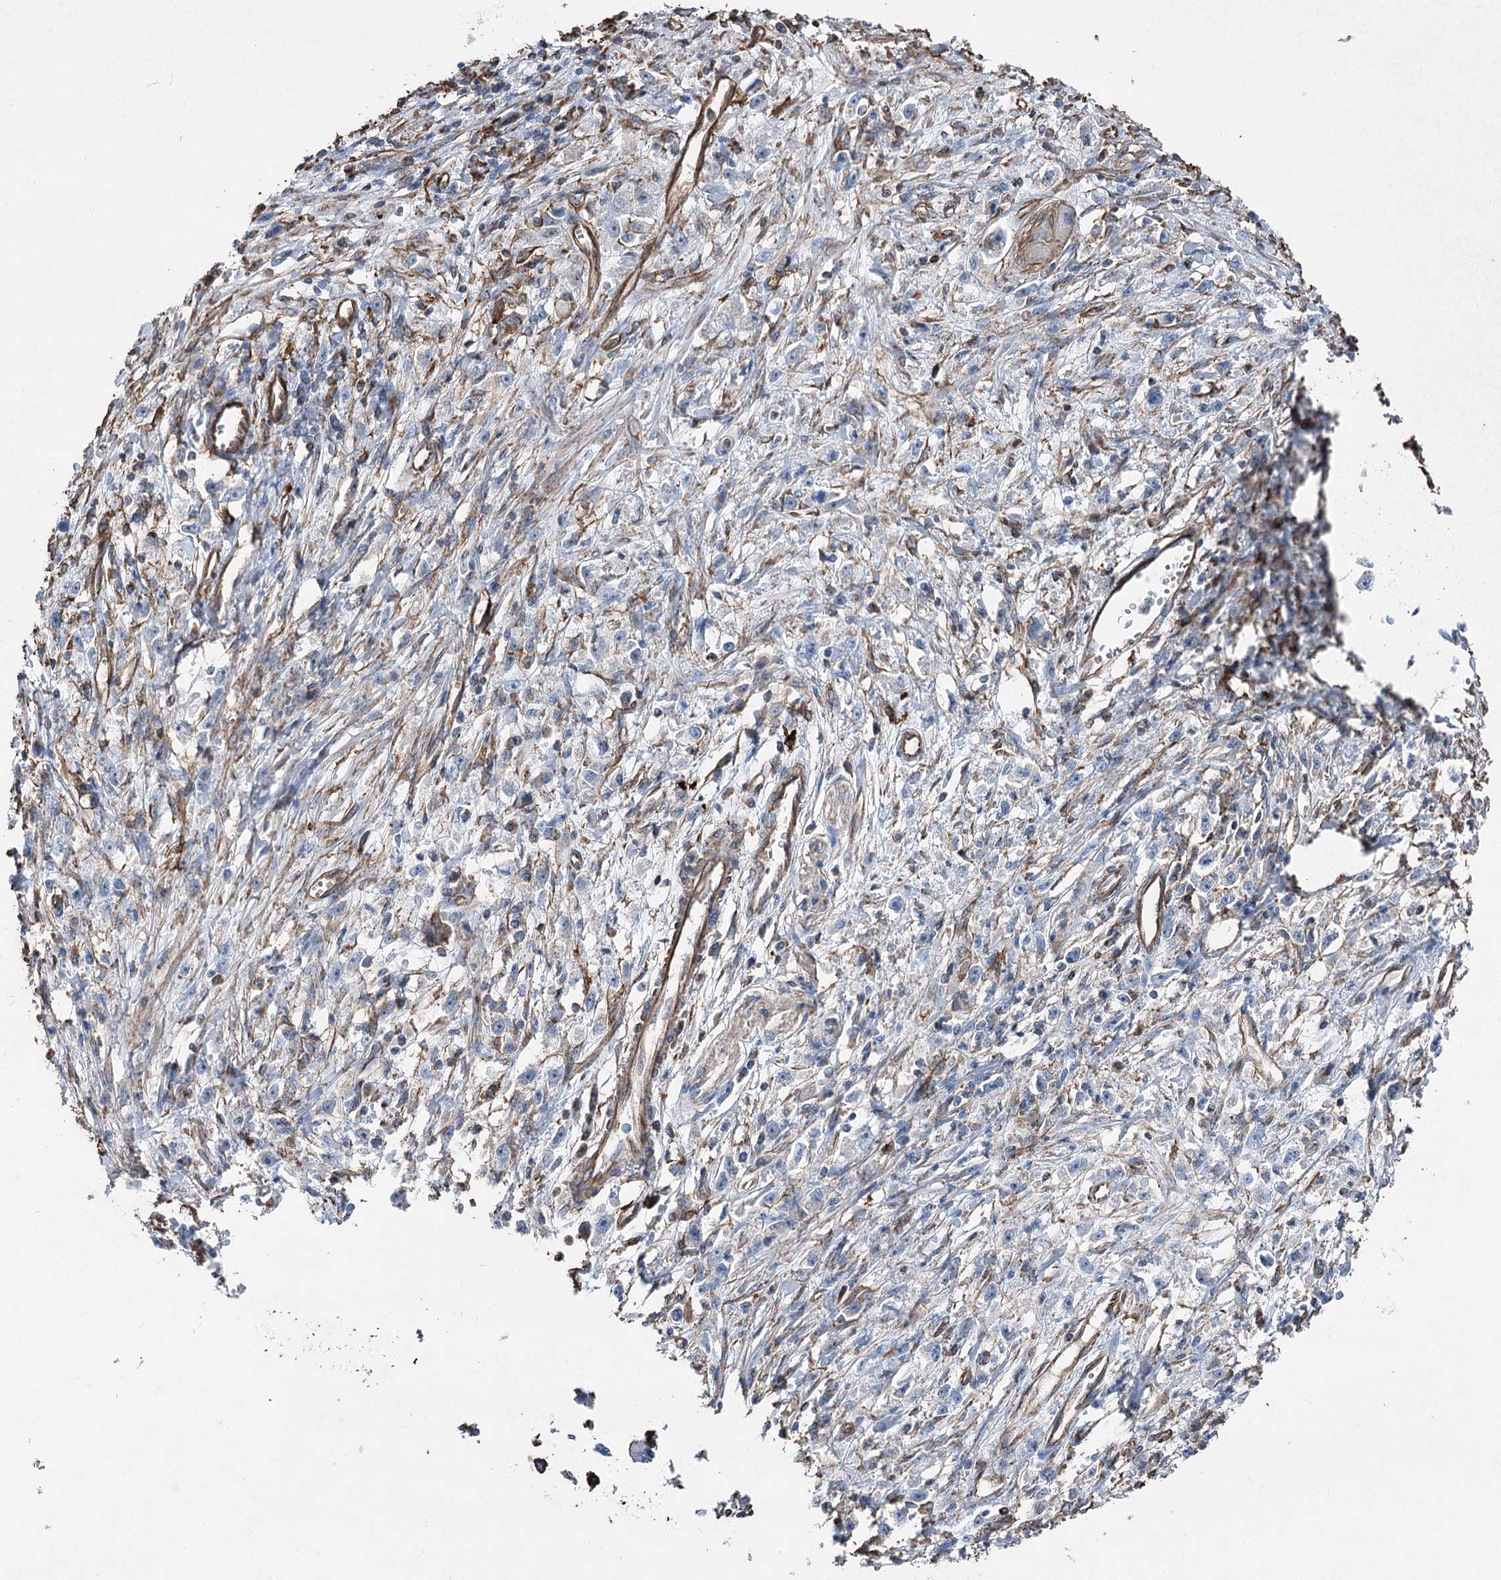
{"staining": {"intensity": "negative", "quantity": "none", "location": "none"}, "tissue": "stomach cancer", "cell_type": "Tumor cells", "image_type": "cancer", "snomed": [{"axis": "morphology", "description": "Adenocarcinoma, NOS"}, {"axis": "topography", "description": "Stomach"}], "caption": "The IHC image has no significant expression in tumor cells of stomach adenocarcinoma tissue. (DAB (3,3'-diaminobenzidine) immunohistochemistry visualized using brightfield microscopy, high magnification).", "gene": "CLEC4M", "patient": {"sex": "female", "age": 59}}